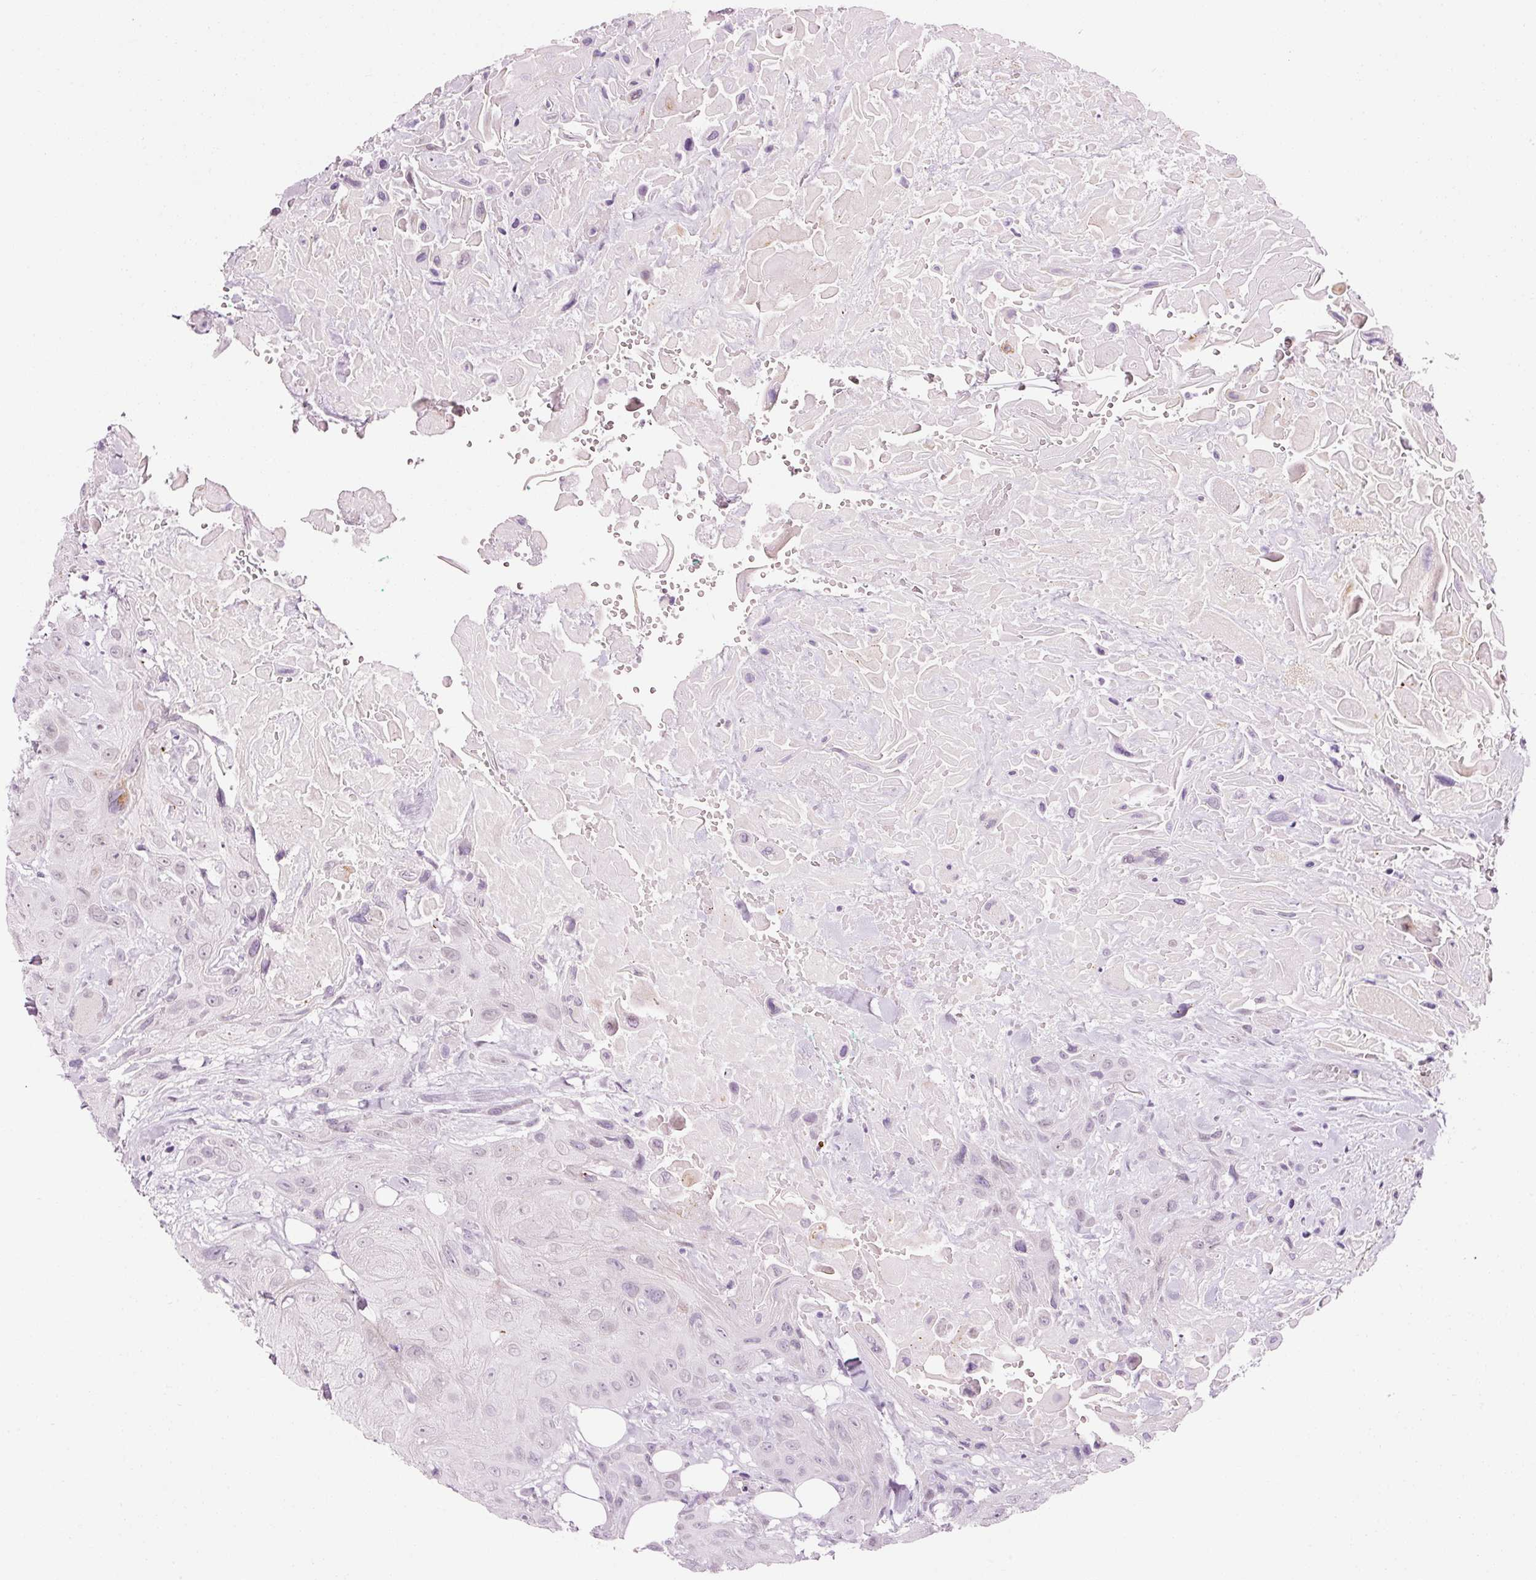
{"staining": {"intensity": "negative", "quantity": "none", "location": "none"}, "tissue": "head and neck cancer", "cell_type": "Tumor cells", "image_type": "cancer", "snomed": [{"axis": "morphology", "description": "Squamous cell carcinoma, NOS"}, {"axis": "topography", "description": "Head-Neck"}], "caption": "The immunohistochemistry photomicrograph has no significant staining in tumor cells of head and neck squamous cell carcinoma tissue.", "gene": "ANKRD20A1", "patient": {"sex": "male", "age": 81}}